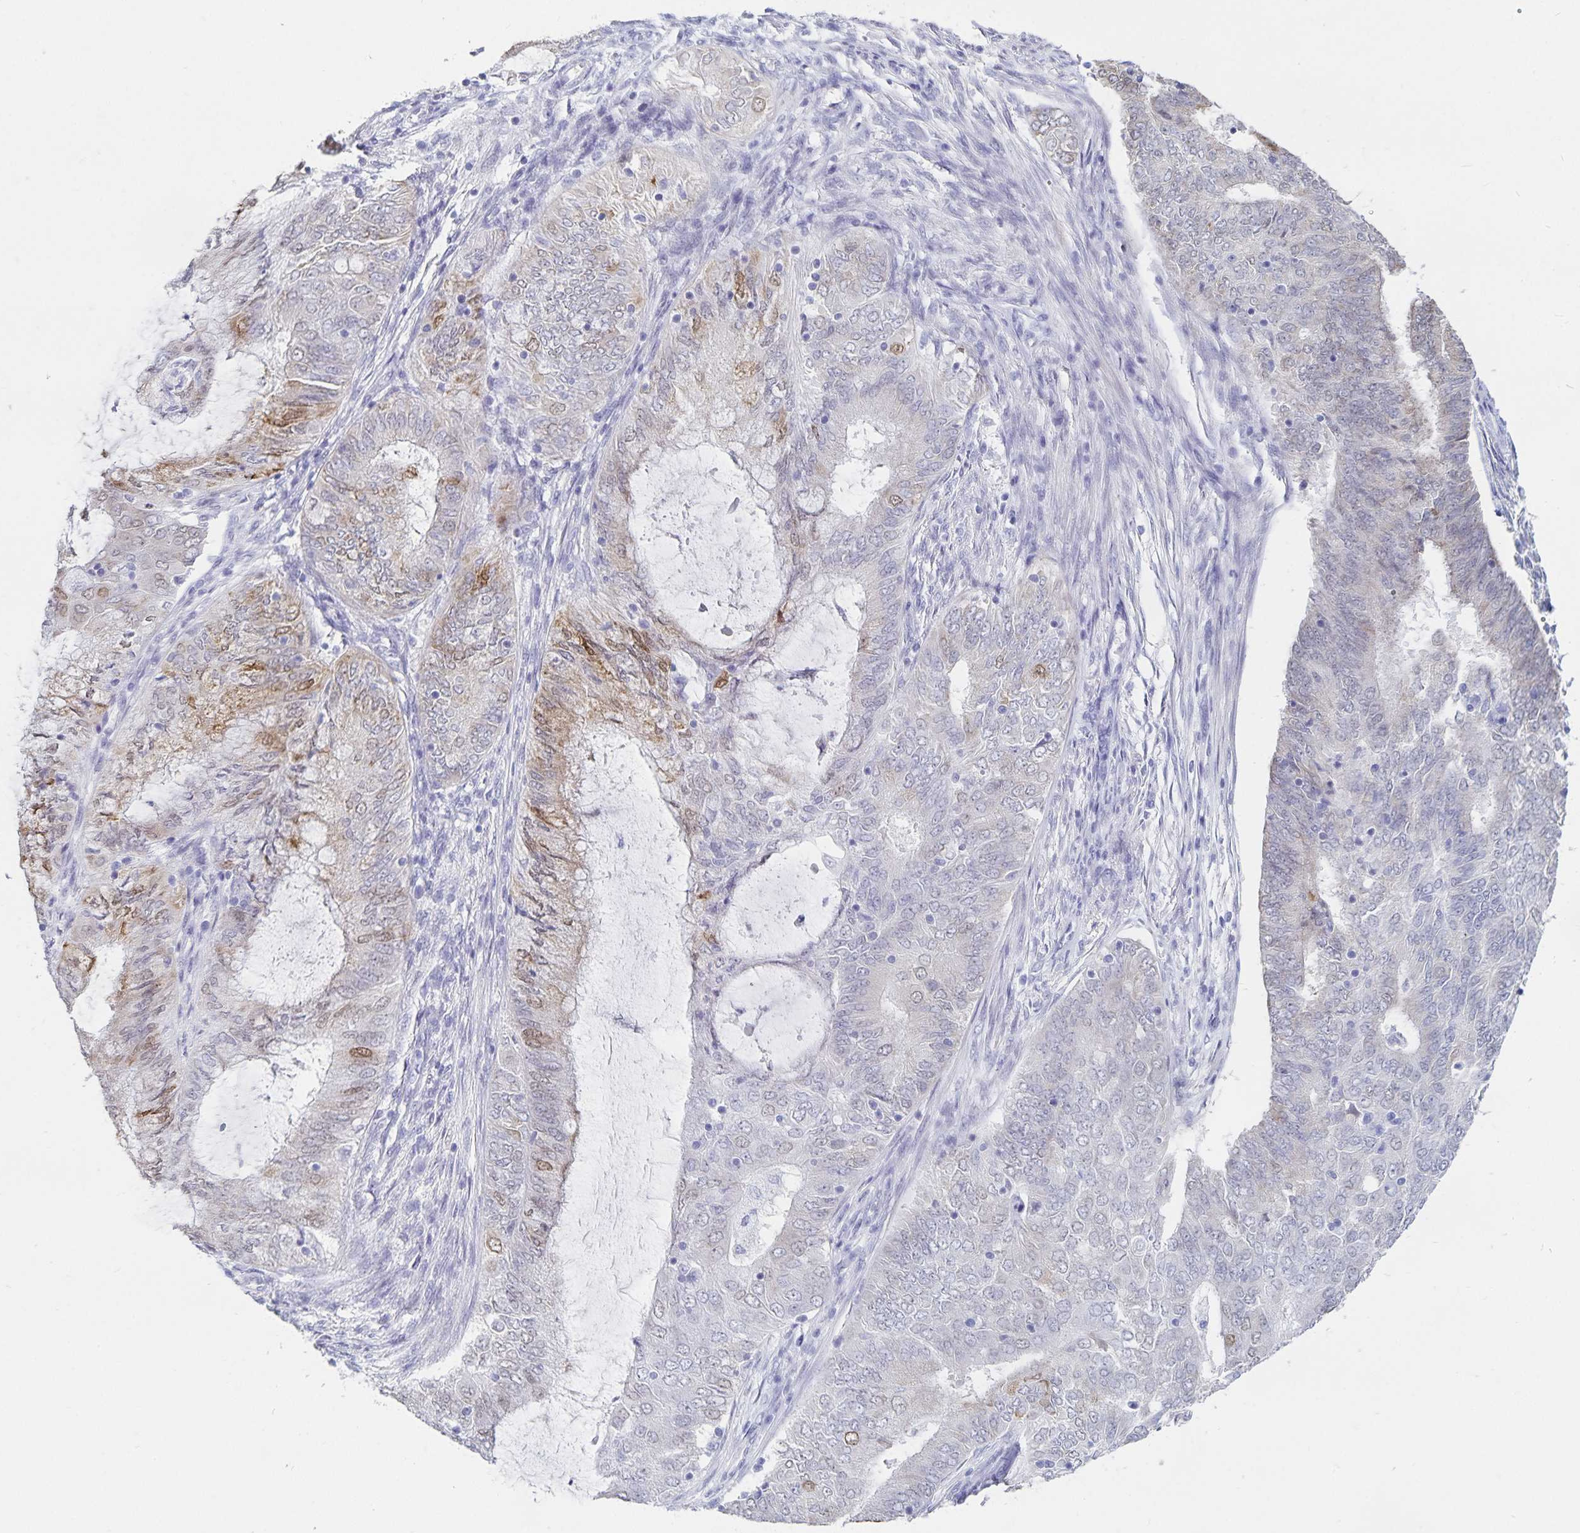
{"staining": {"intensity": "weak", "quantity": "<25%", "location": "cytoplasmic/membranous"}, "tissue": "endometrial cancer", "cell_type": "Tumor cells", "image_type": "cancer", "snomed": [{"axis": "morphology", "description": "Adenocarcinoma, NOS"}, {"axis": "topography", "description": "Endometrium"}], "caption": "Immunohistochemical staining of adenocarcinoma (endometrial) demonstrates no significant expression in tumor cells.", "gene": "HMGB3", "patient": {"sex": "female", "age": 62}}